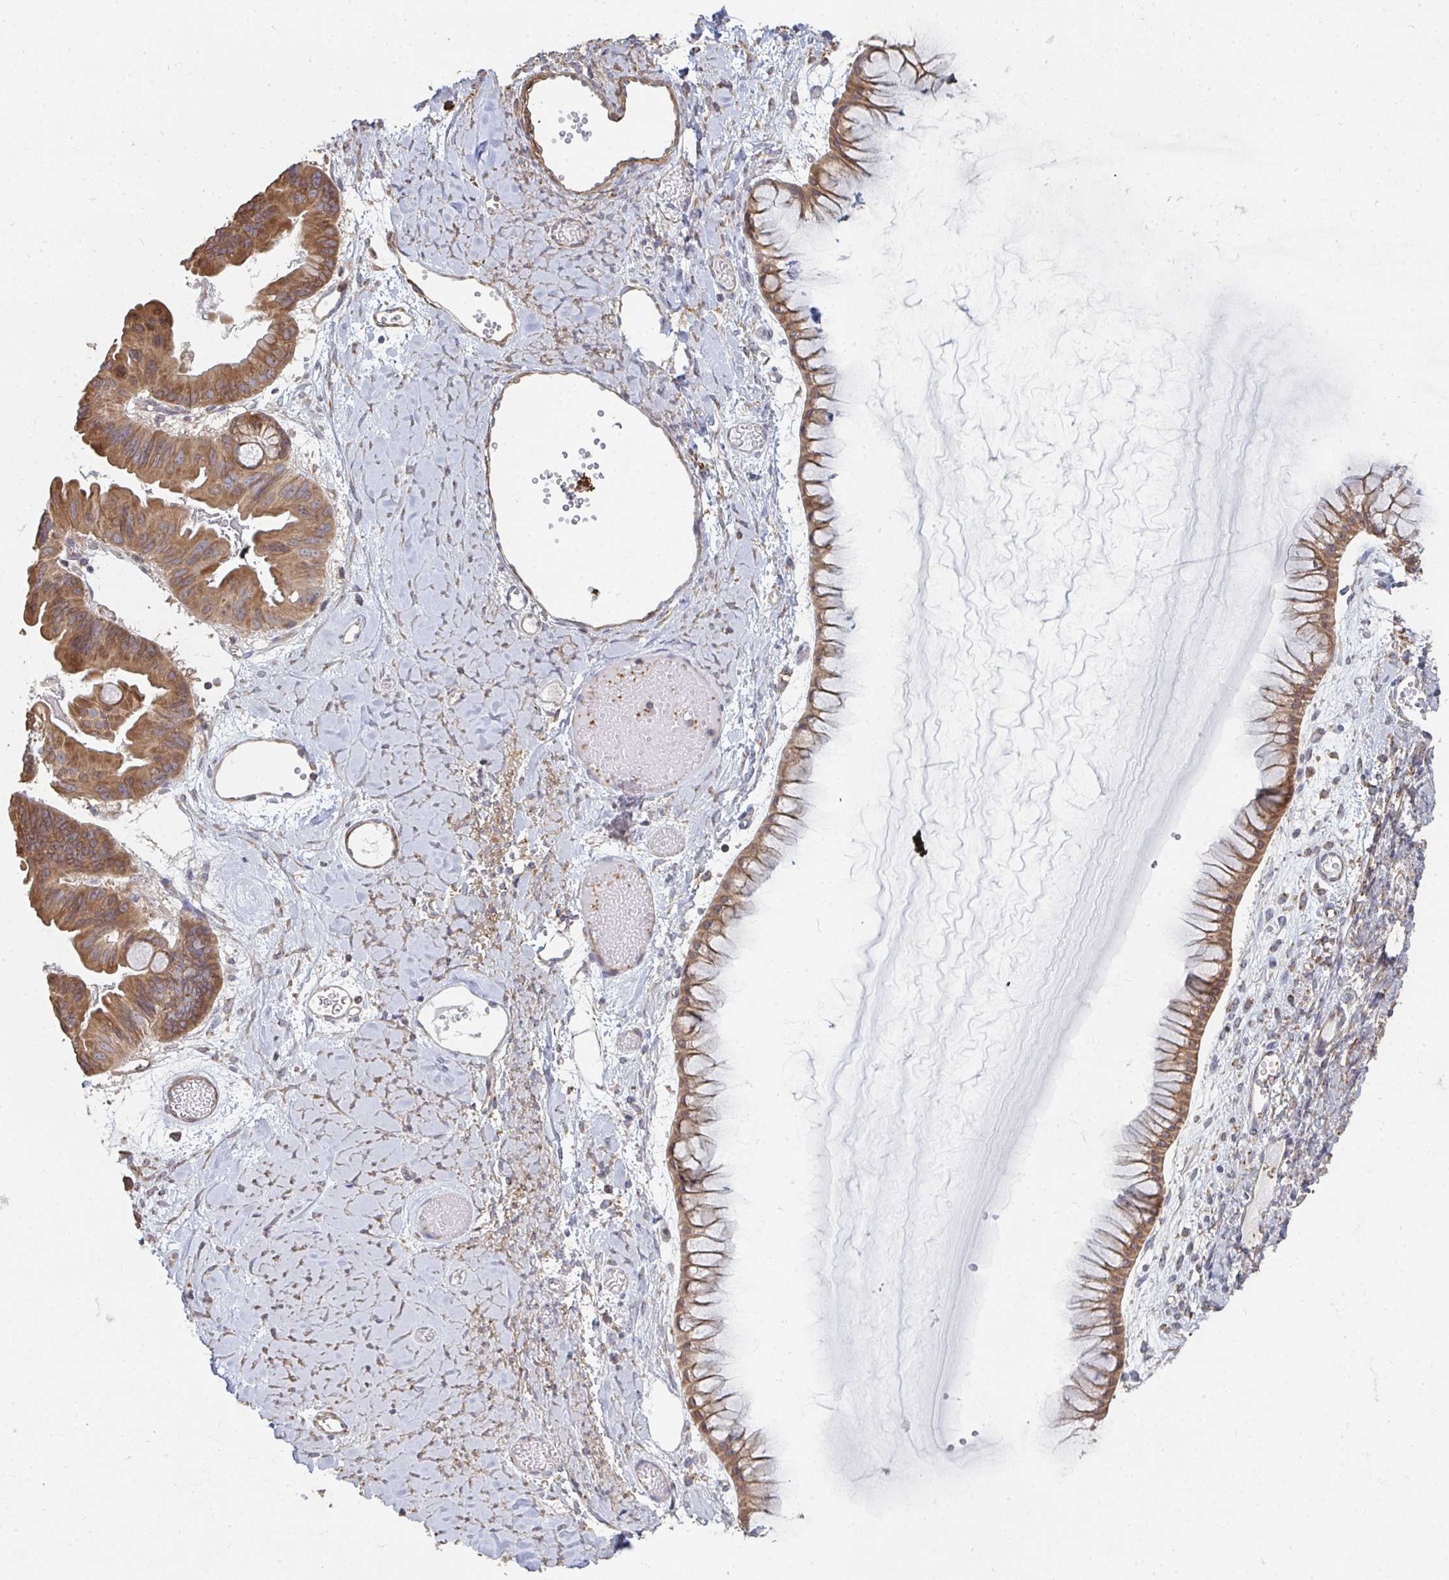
{"staining": {"intensity": "moderate", "quantity": ">75%", "location": "cytoplasmic/membranous"}, "tissue": "ovarian cancer", "cell_type": "Tumor cells", "image_type": "cancer", "snomed": [{"axis": "morphology", "description": "Cystadenocarcinoma, mucinous, NOS"}, {"axis": "topography", "description": "Ovary"}], "caption": "Mucinous cystadenocarcinoma (ovarian) stained with immunohistochemistry demonstrates moderate cytoplasmic/membranous expression in about >75% of tumor cells. The staining is performed using DAB brown chromogen to label protein expression. The nuclei are counter-stained blue using hematoxylin.", "gene": "ZFYVE28", "patient": {"sex": "female", "age": 61}}